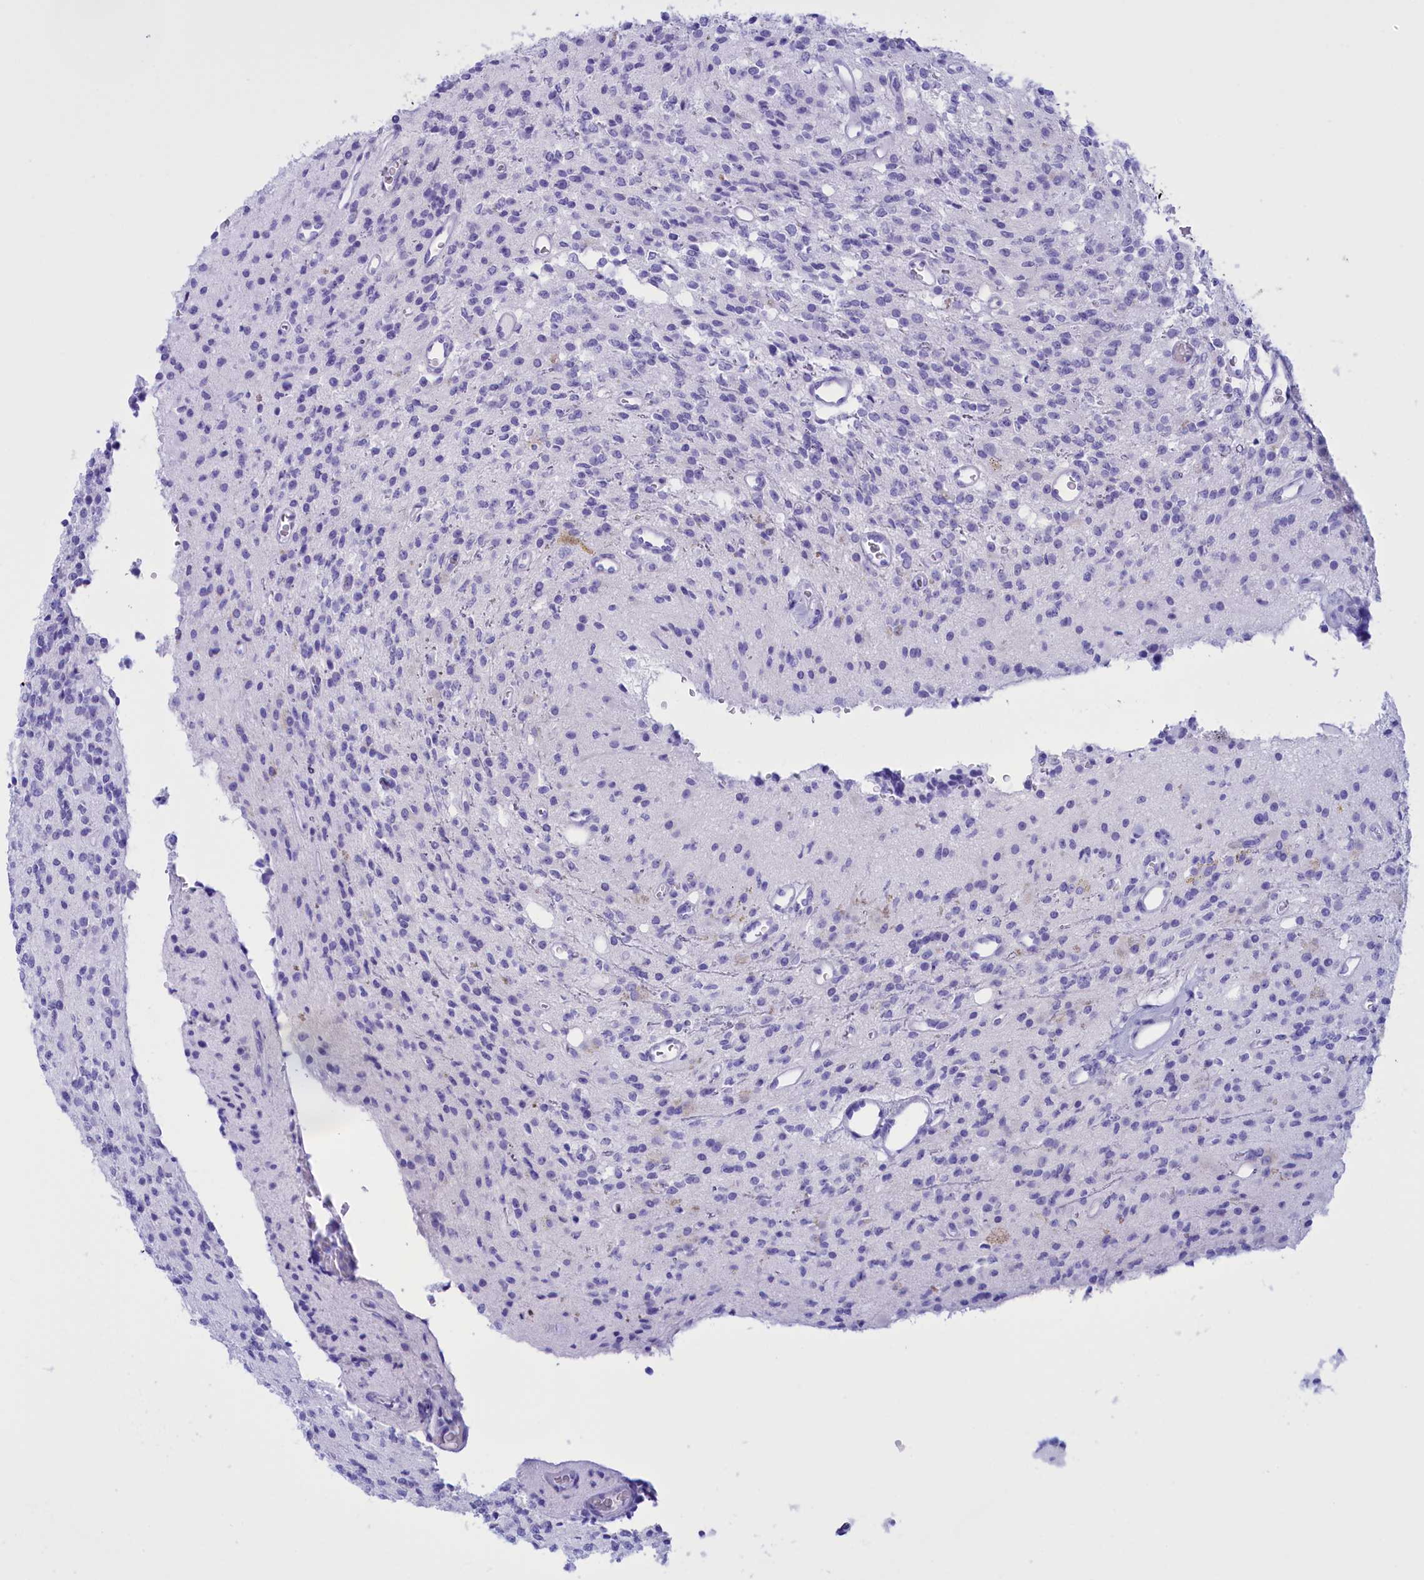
{"staining": {"intensity": "negative", "quantity": "none", "location": "none"}, "tissue": "glioma", "cell_type": "Tumor cells", "image_type": "cancer", "snomed": [{"axis": "morphology", "description": "Glioma, malignant, High grade"}, {"axis": "topography", "description": "Brain"}], "caption": "This is a micrograph of immunohistochemistry (IHC) staining of malignant glioma (high-grade), which shows no staining in tumor cells.", "gene": "BRI3", "patient": {"sex": "male", "age": 34}}